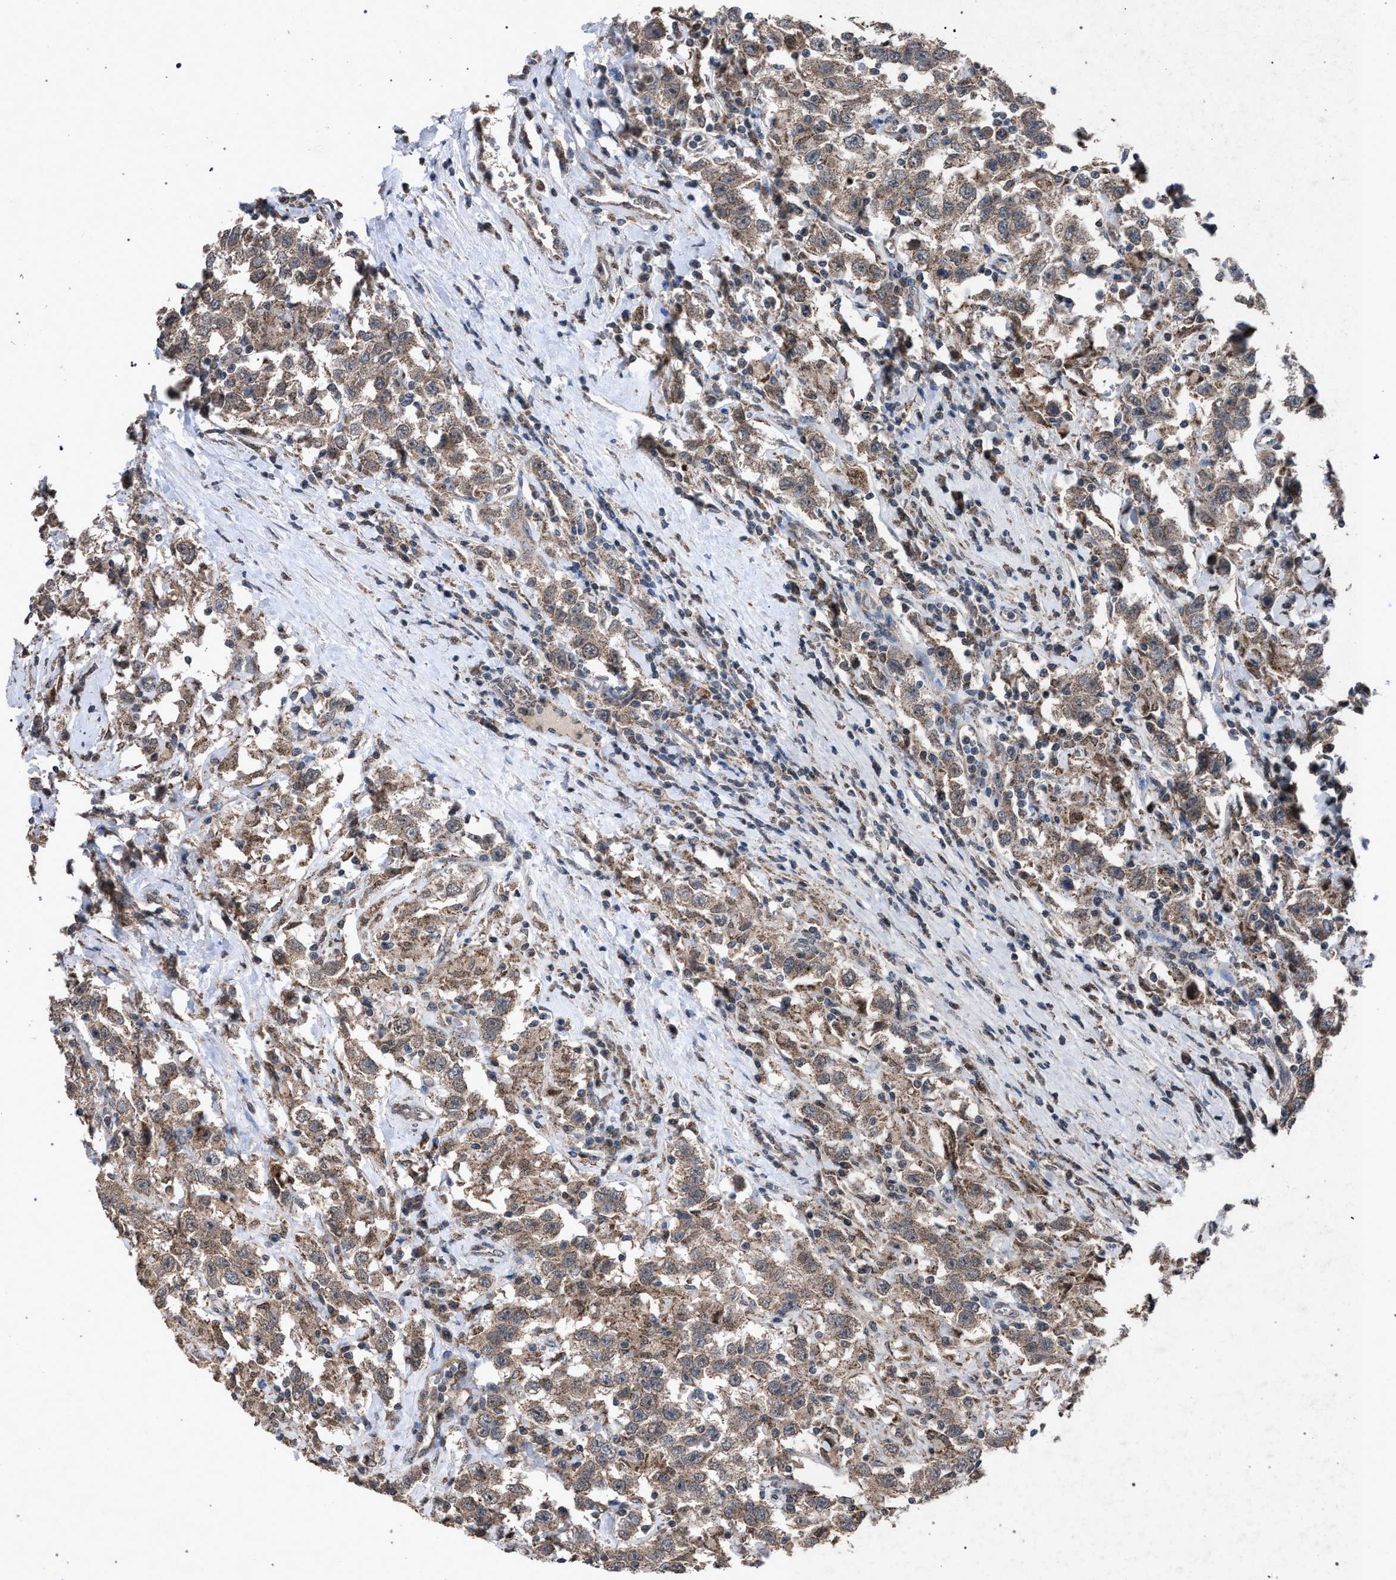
{"staining": {"intensity": "weak", "quantity": ">75%", "location": "cytoplasmic/membranous"}, "tissue": "testis cancer", "cell_type": "Tumor cells", "image_type": "cancer", "snomed": [{"axis": "morphology", "description": "Seminoma, NOS"}, {"axis": "topography", "description": "Testis"}], "caption": "Testis seminoma tissue displays weak cytoplasmic/membranous positivity in approximately >75% of tumor cells (DAB IHC, brown staining for protein, blue staining for nuclei).", "gene": "HSD17B4", "patient": {"sex": "male", "age": 41}}